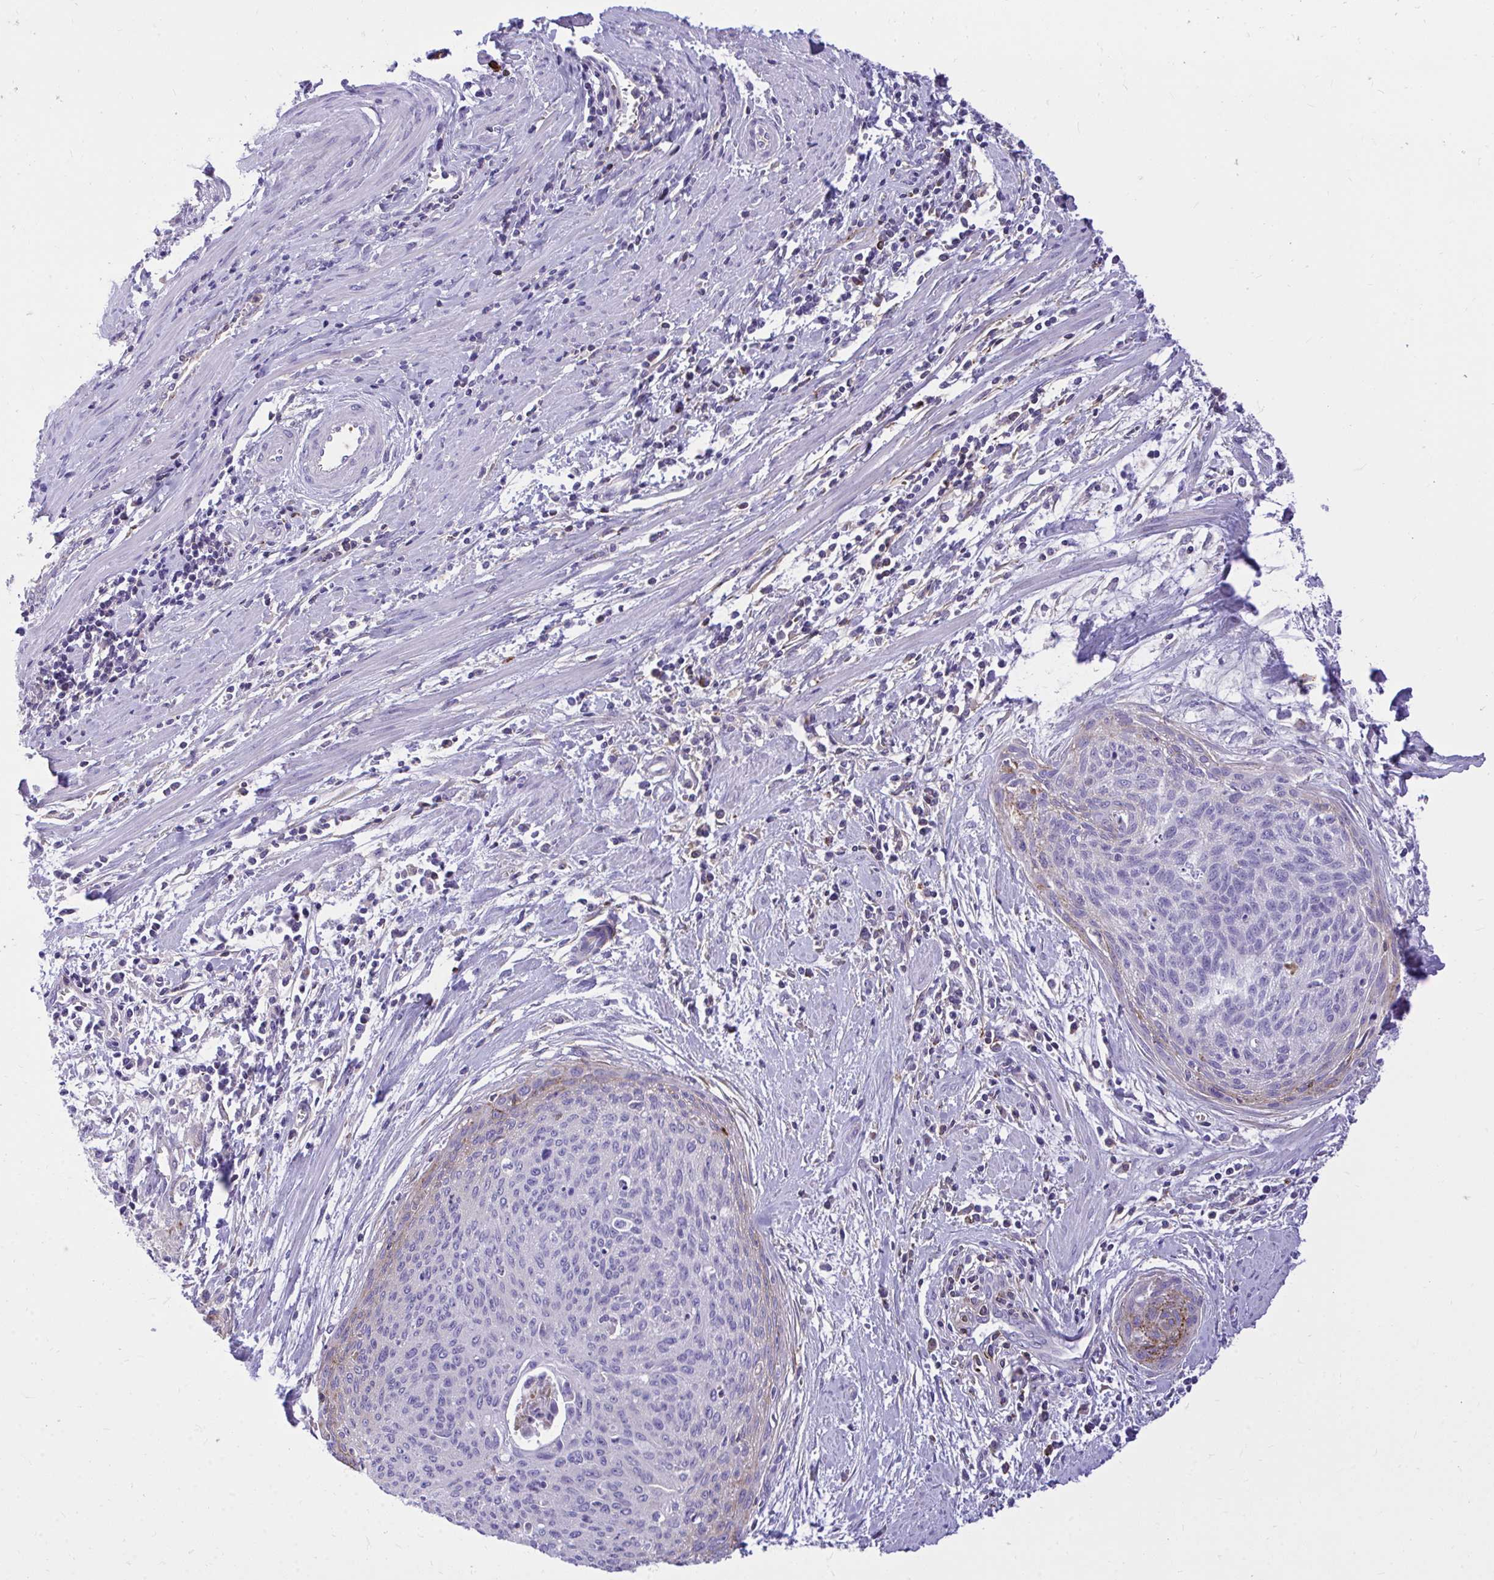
{"staining": {"intensity": "weak", "quantity": "<25%", "location": "cytoplasmic/membranous"}, "tissue": "cervical cancer", "cell_type": "Tumor cells", "image_type": "cancer", "snomed": [{"axis": "morphology", "description": "Squamous cell carcinoma, NOS"}, {"axis": "topography", "description": "Cervix"}], "caption": "Tumor cells show no significant positivity in squamous cell carcinoma (cervical).", "gene": "HRG", "patient": {"sex": "female", "age": 55}}